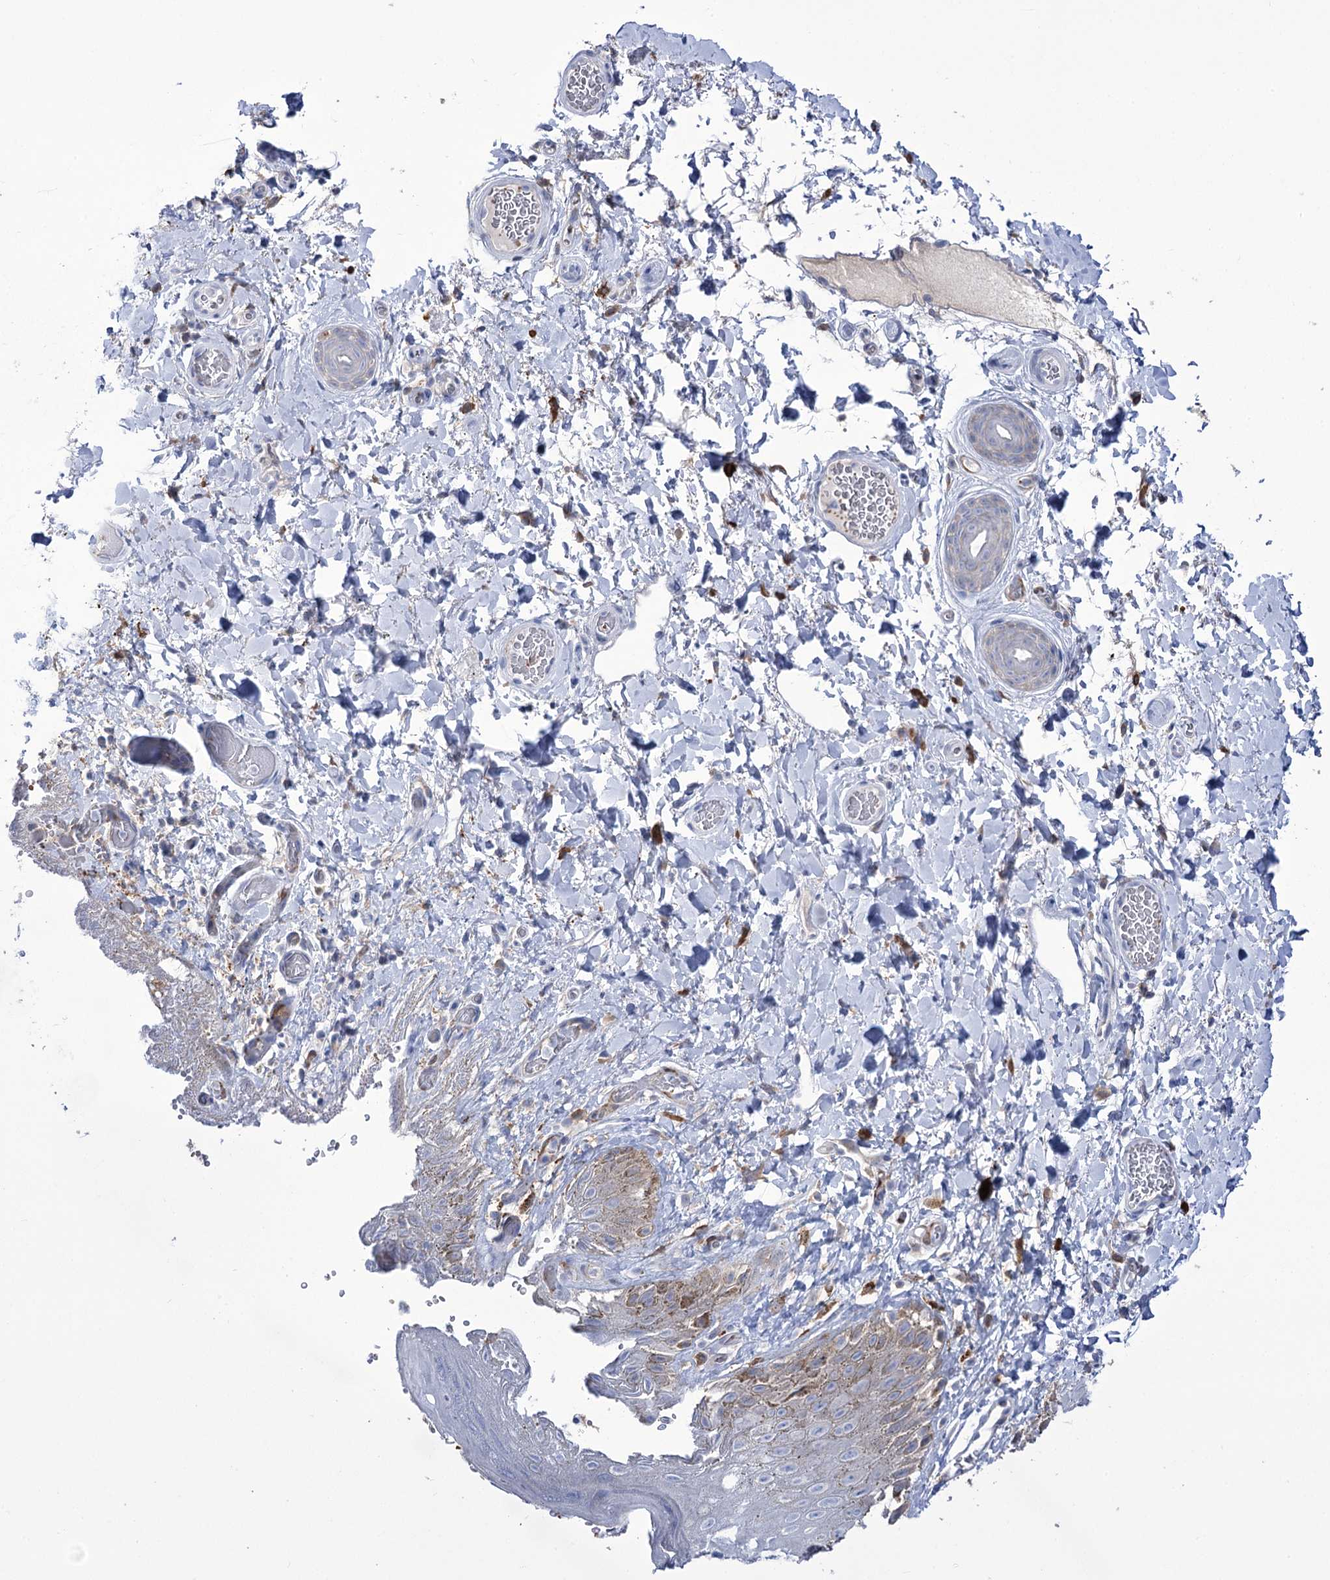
{"staining": {"intensity": "weak", "quantity": "<25%", "location": "cytoplasmic/membranous"}, "tissue": "skin", "cell_type": "Epidermal cells", "image_type": "normal", "snomed": [{"axis": "morphology", "description": "Normal tissue, NOS"}, {"axis": "topography", "description": "Anal"}], "caption": "Epidermal cells show no significant expression in normal skin. (DAB immunohistochemistry with hematoxylin counter stain).", "gene": "ZNF622", "patient": {"sex": "male", "age": 44}}